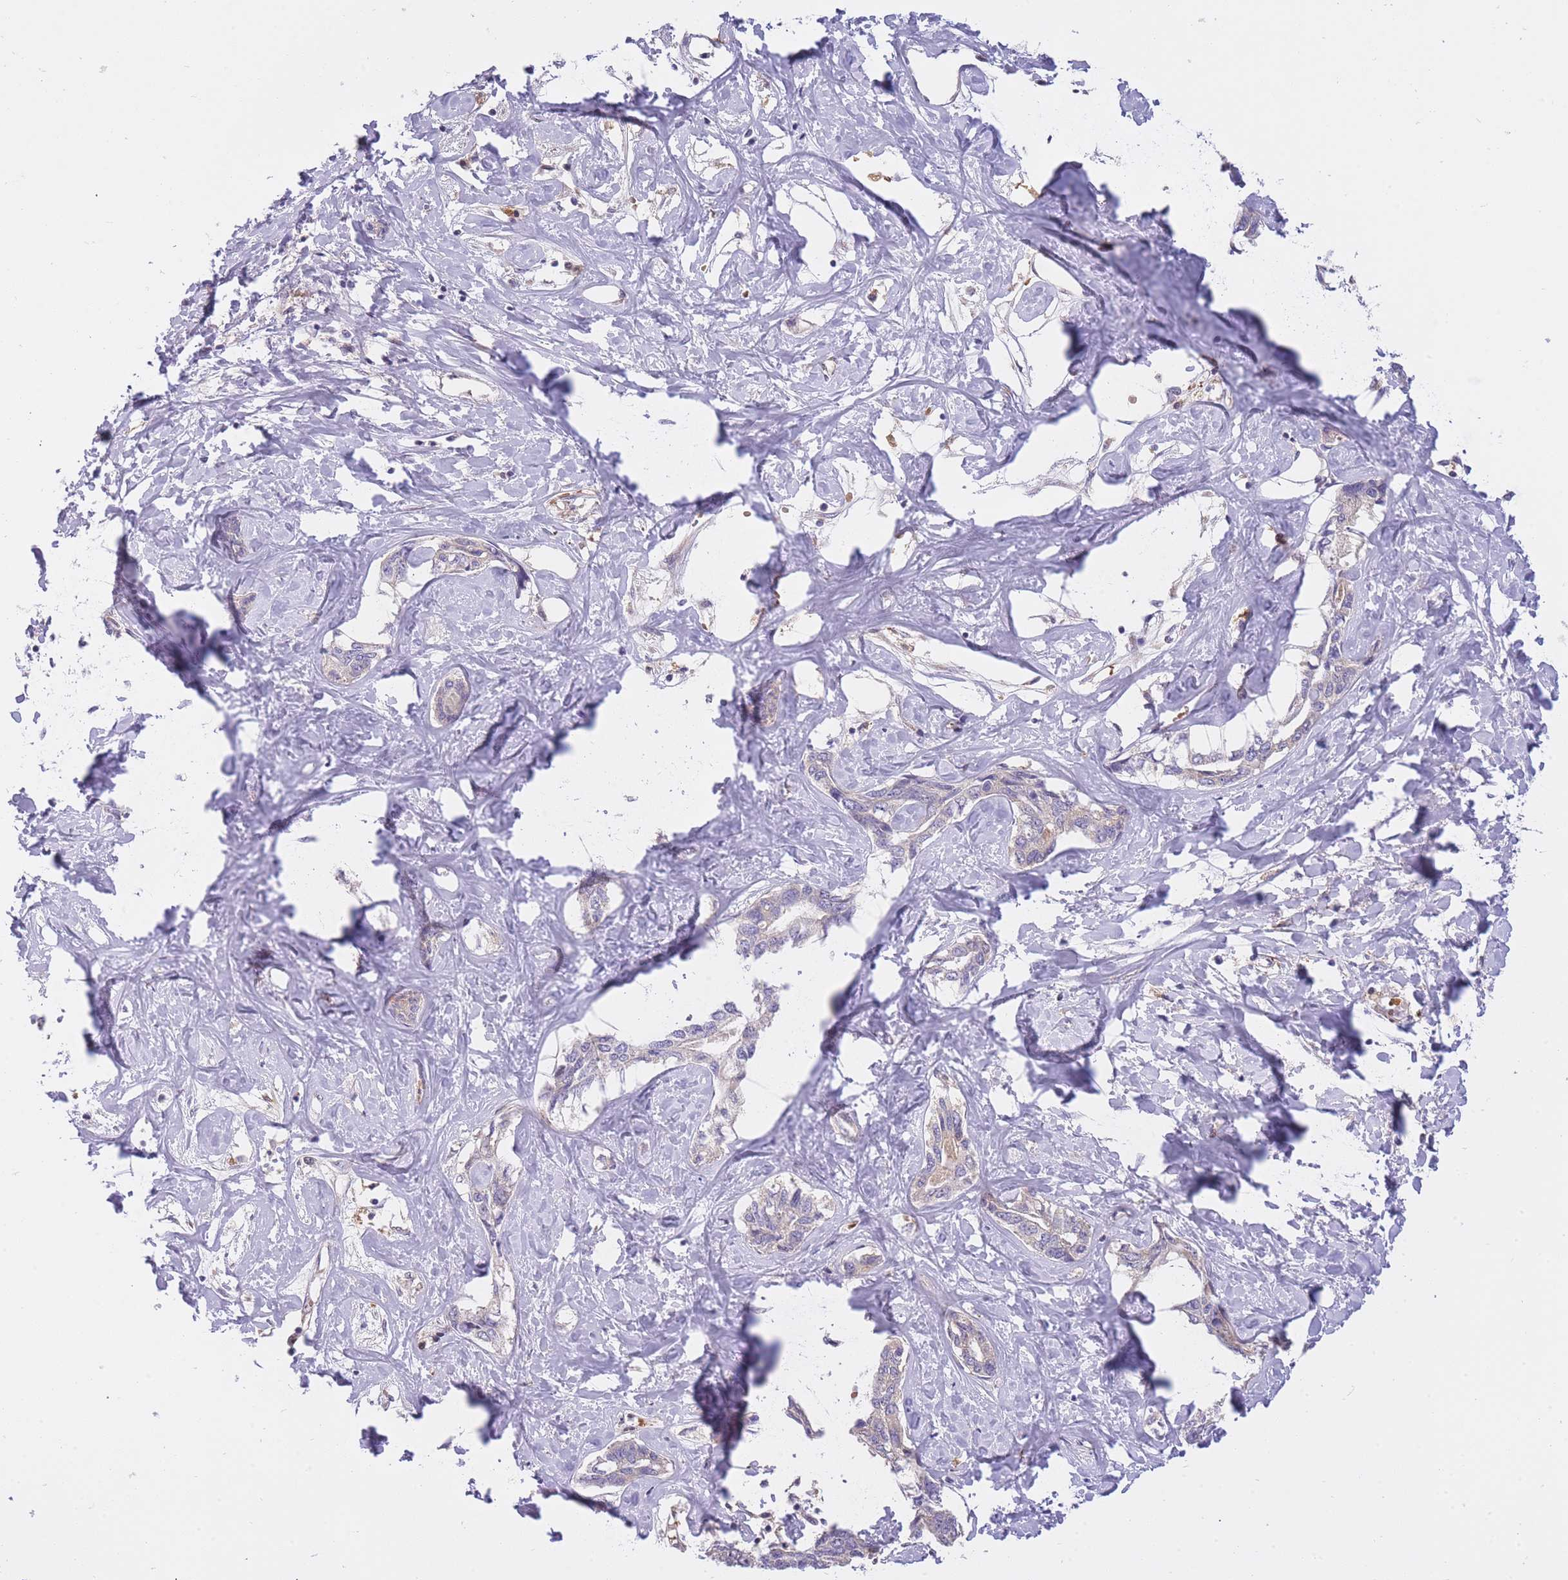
{"staining": {"intensity": "negative", "quantity": "none", "location": "none"}, "tissue": "liver cancer", "cell_type": "Tumor cells", "image_type": "cancer", "snomed": [{"axis": "morphology", "description": "Cholangiocarcinoma"}, {"axis": "topography", "description": "Liver"}], "caption": "A high-resolution histopathology image shows immunohistochemistry (IHC) staining of liver cholangiocarcinoma, which displays no significant expression in tumor cells.", "gene": "CRYGN", "patient": {"sex": "male", "age": 59}}